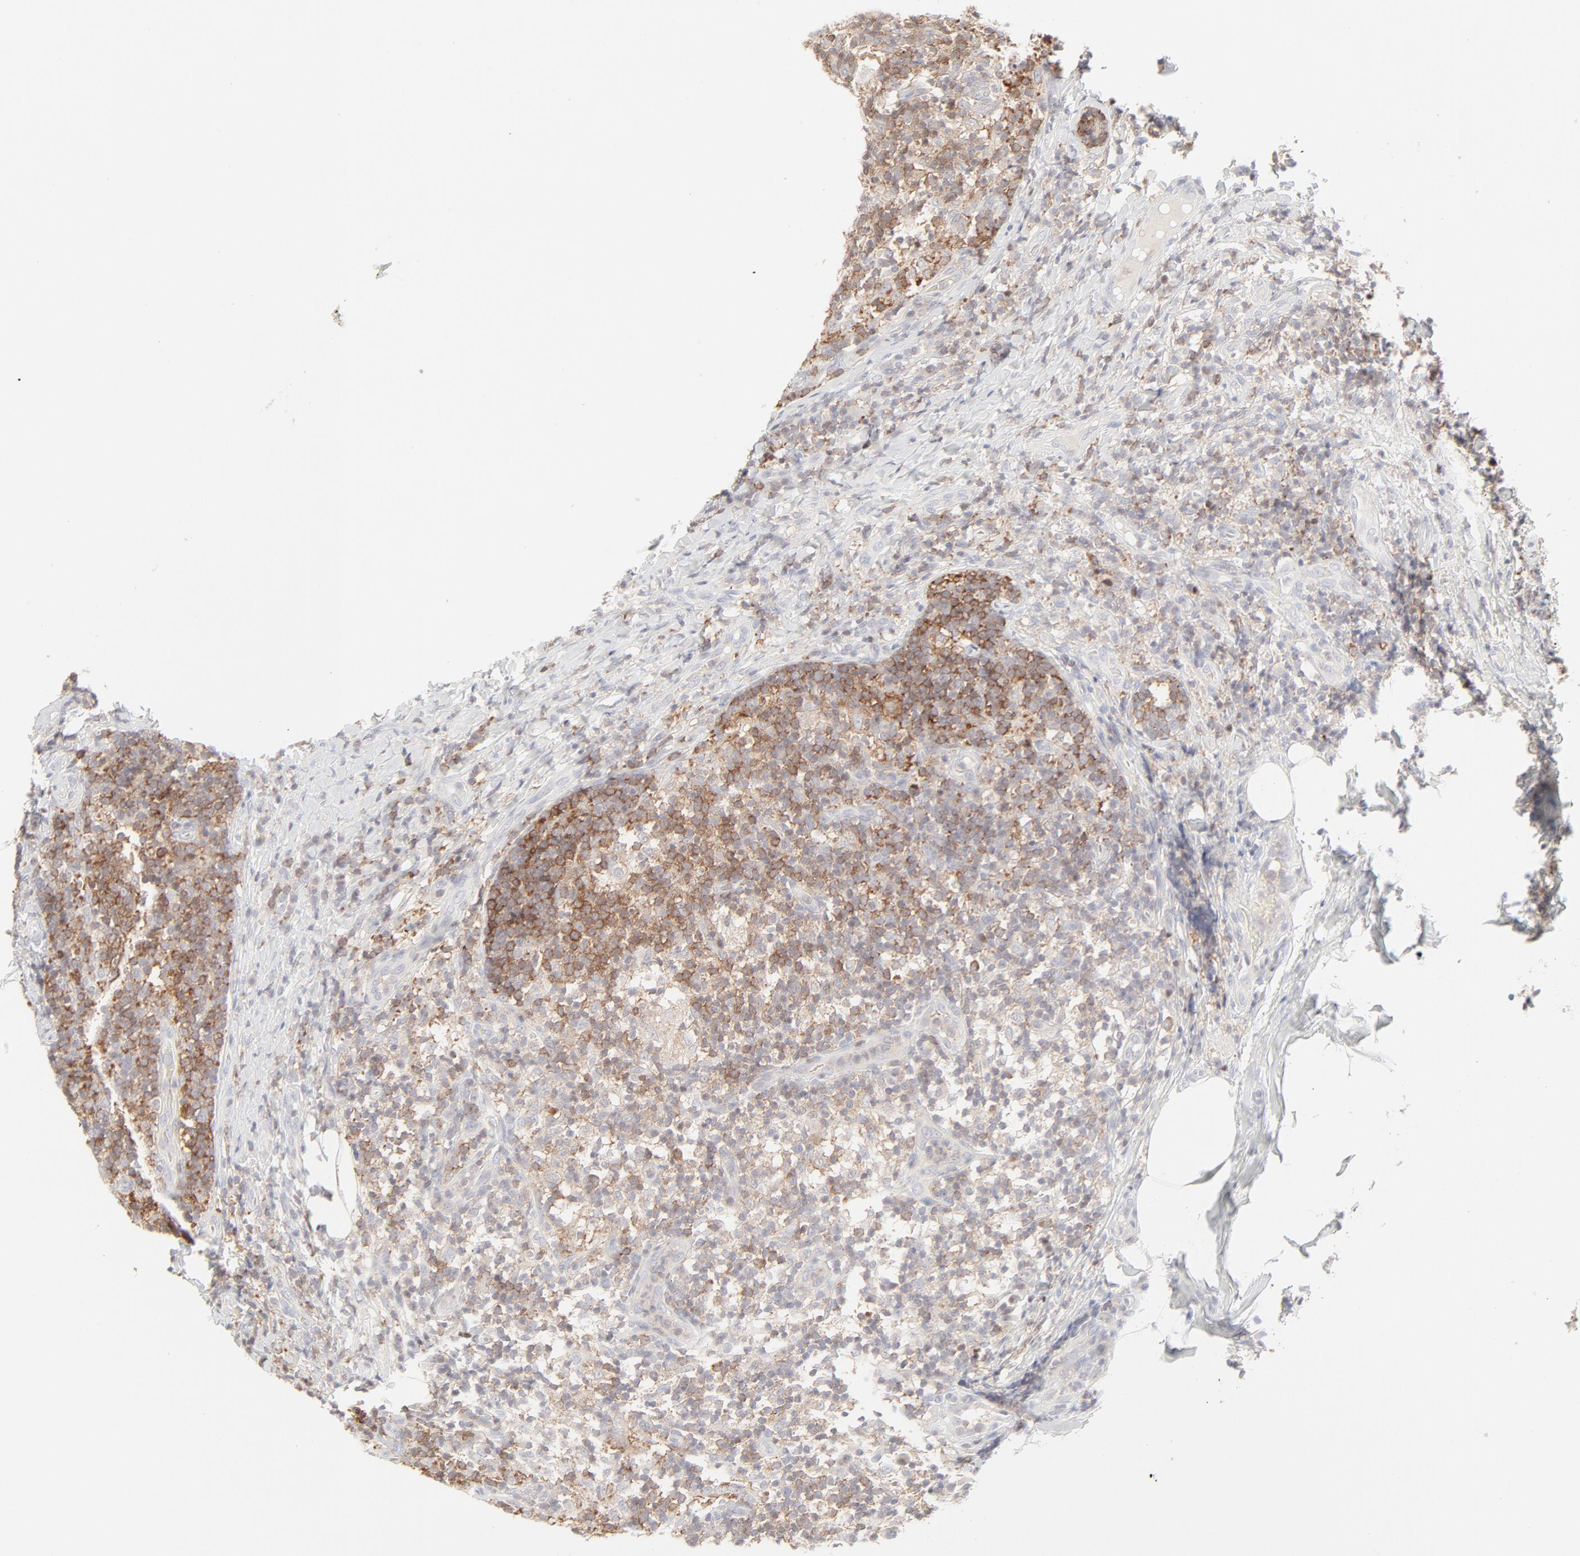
{"staining": {"intensity": "weak", "quantity": "25%-75%", "location": "cytoplasmic/membranous"}, "tissue": "lymph node", "cell_type": "Germinal center cells", "image_type": "normal", "snomed": [{"axis": "morphology", "description": "Normal tissue, NOS"}, {"axis": "morphology", "description": "Inflammation, NOS"}, {"axis": "topography", "description": "Lymph node"}], "caption": "Immunohistochemistry (IHC) micrograph of unremarkable lymph node: lymph node stained using IHC exhibits low levels of weak protein expression localized specifically in the cytoplasmic/membranous of germinal center cells, appearing as a cytoplasmic/membranous brown color.", "gene": "PRKCB", "patient": {"sex": "male", "age": 46}}